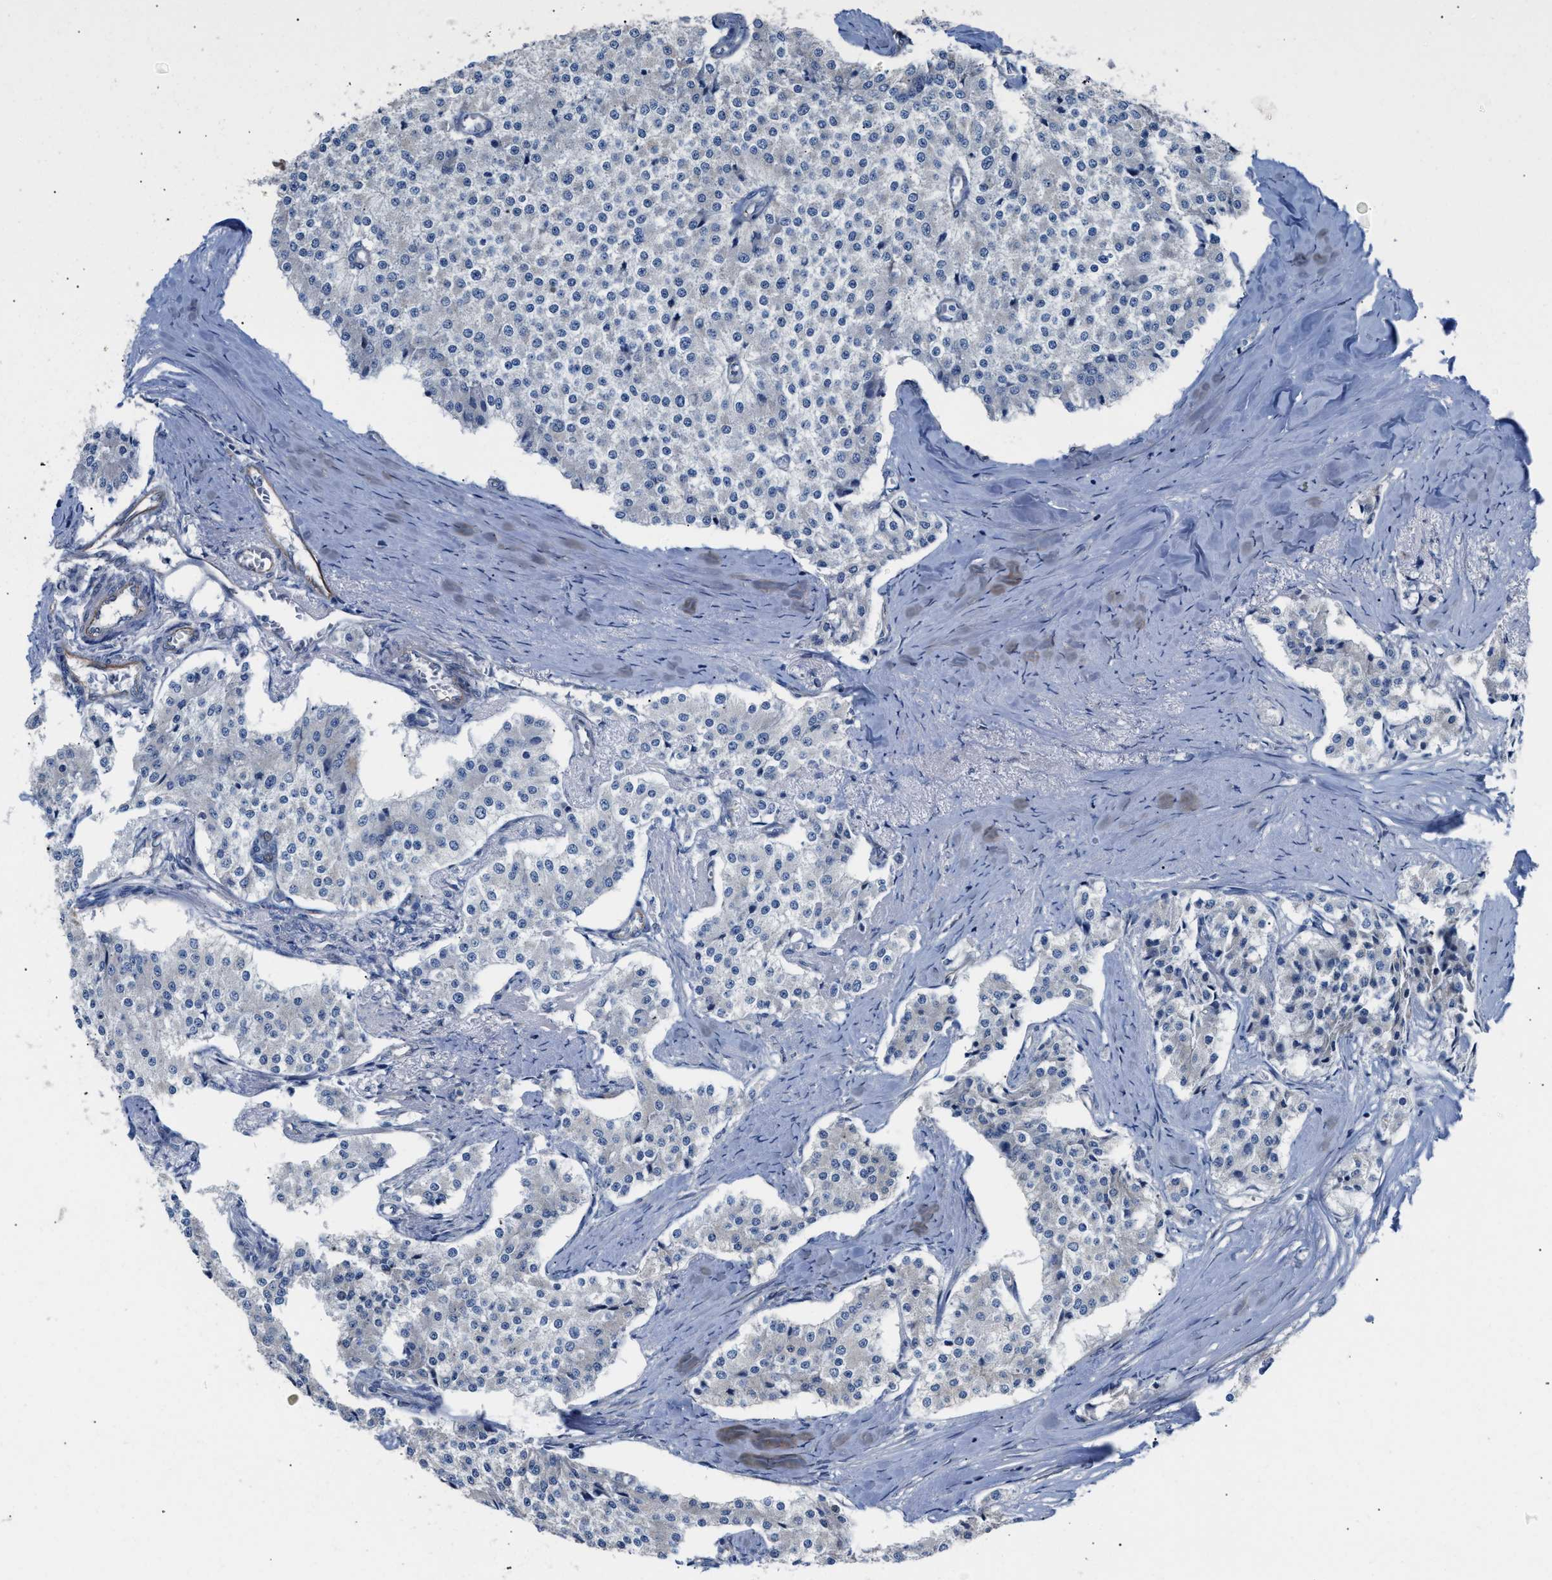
{"staining": {"intensity": "negative", "quantity": "none", "location": "none"}, "tissue": "carcinoid", "cell_type": "Tumor cells", "image_type": "cancer", "snomed": [{"axis": "morphology", "description": "Carcinoid, malignant, NOS"}, {"axis": "topography", "description": "Colon"}], "caption": "IHC of human malignant carcinoid reveals no positivity in tumor cells. Nuclei are stained in blue.", "gene": "TFPI", "patient": {"sex": "female", "age": 52}}